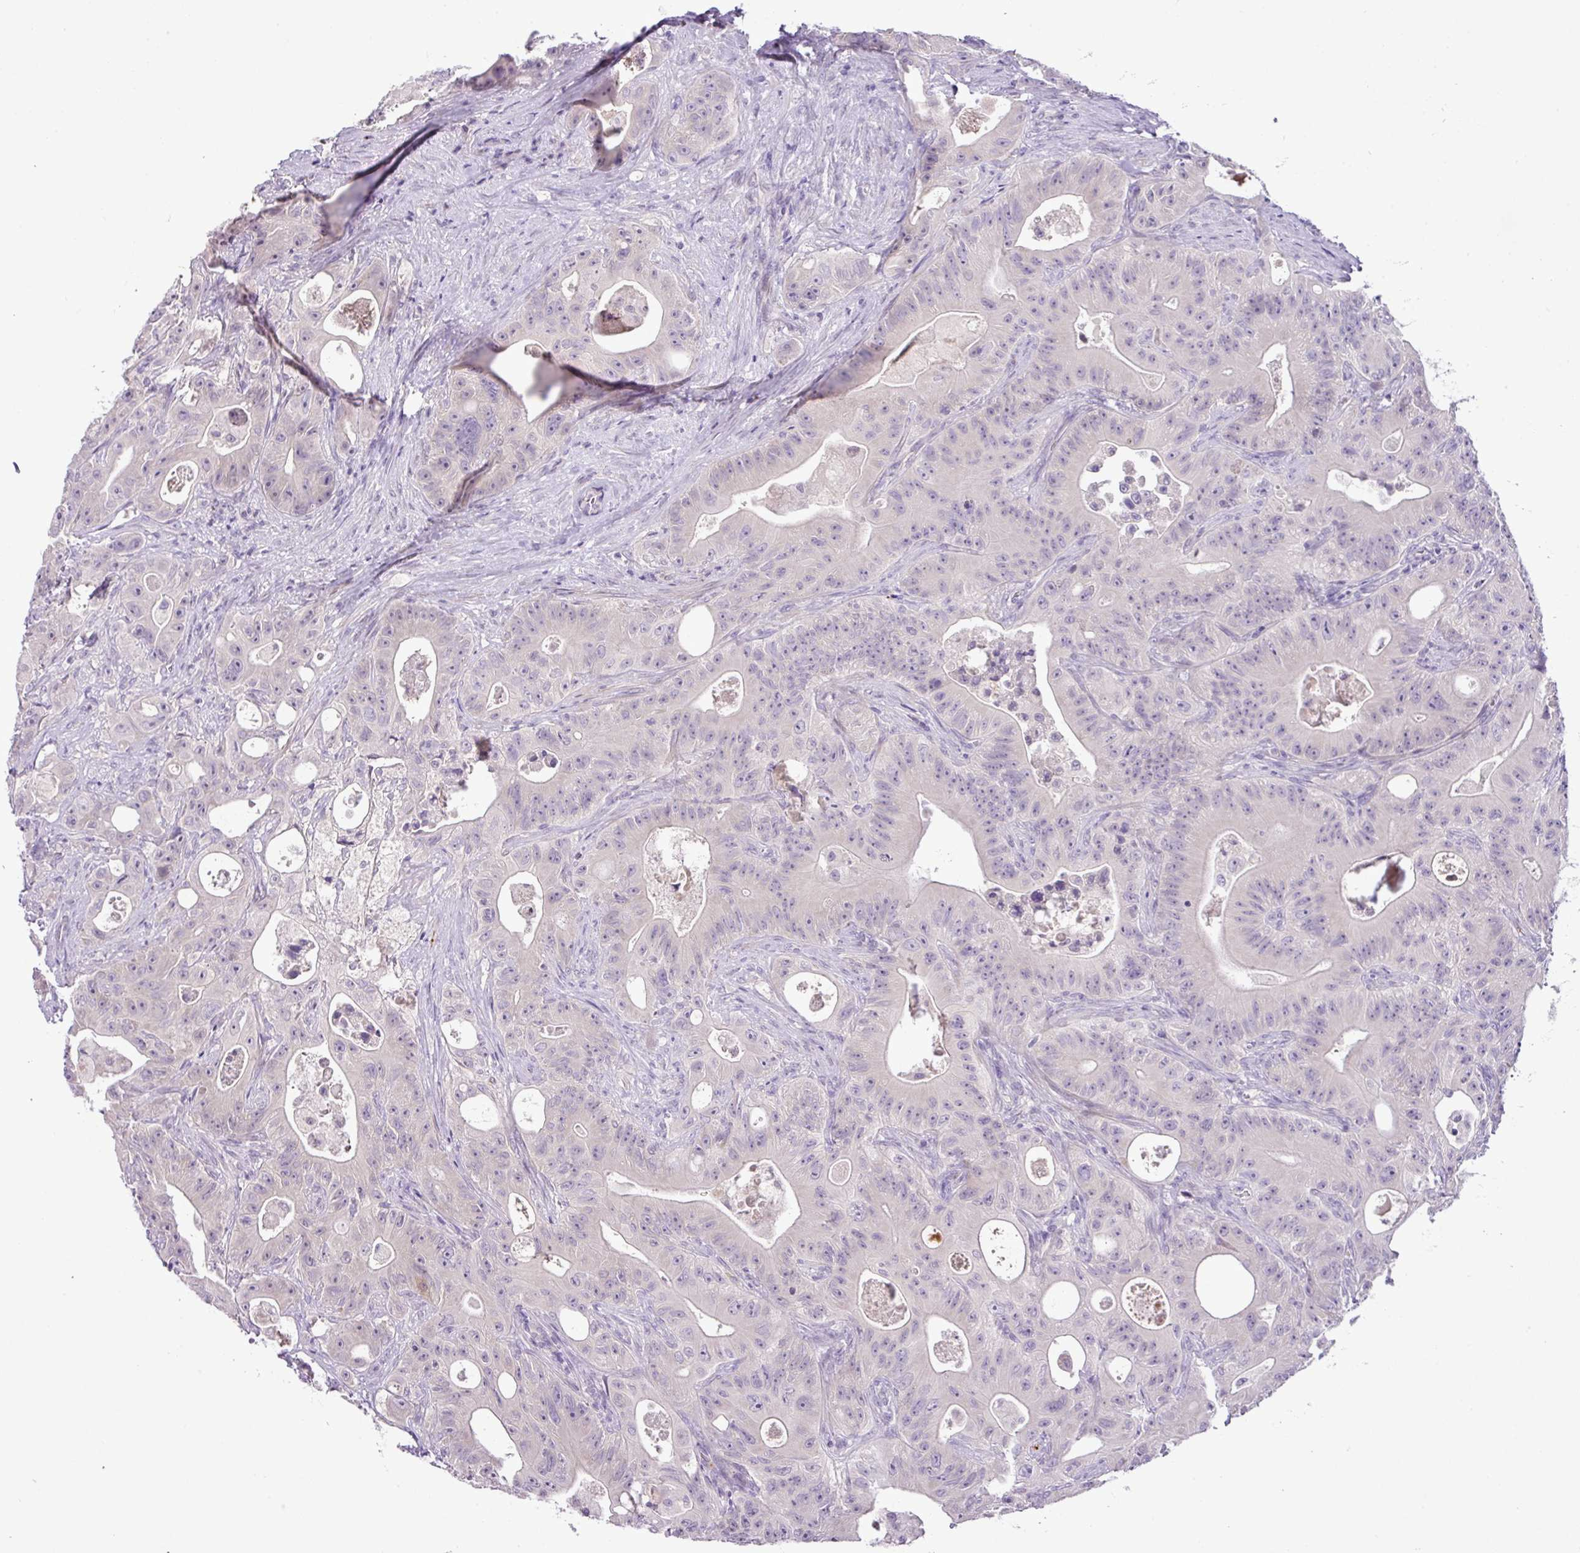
{"staining": {"intensity": "negative", "quantity": "none", "location": "none"}, "tissue": "colorectal cancer", "cell_type": "Tumor cells", "image_type": "cancer", "snomed": [{"axis": "morphology", "description": "Adenocarcinoma, NOS"}, {"axis": "topography", "description": "Colon"}], "caption": "High magnification brightfield microscopy of colorectal cancer (adenocarcinoma) stained with DAB (3,3'-diaminobenzidine) (brown) and counterstained with hematoxylin (blue): tumor cells show no significant positivity.", "gene": "DNAJB13", "patient": {"sex": "female", "age": 46}}